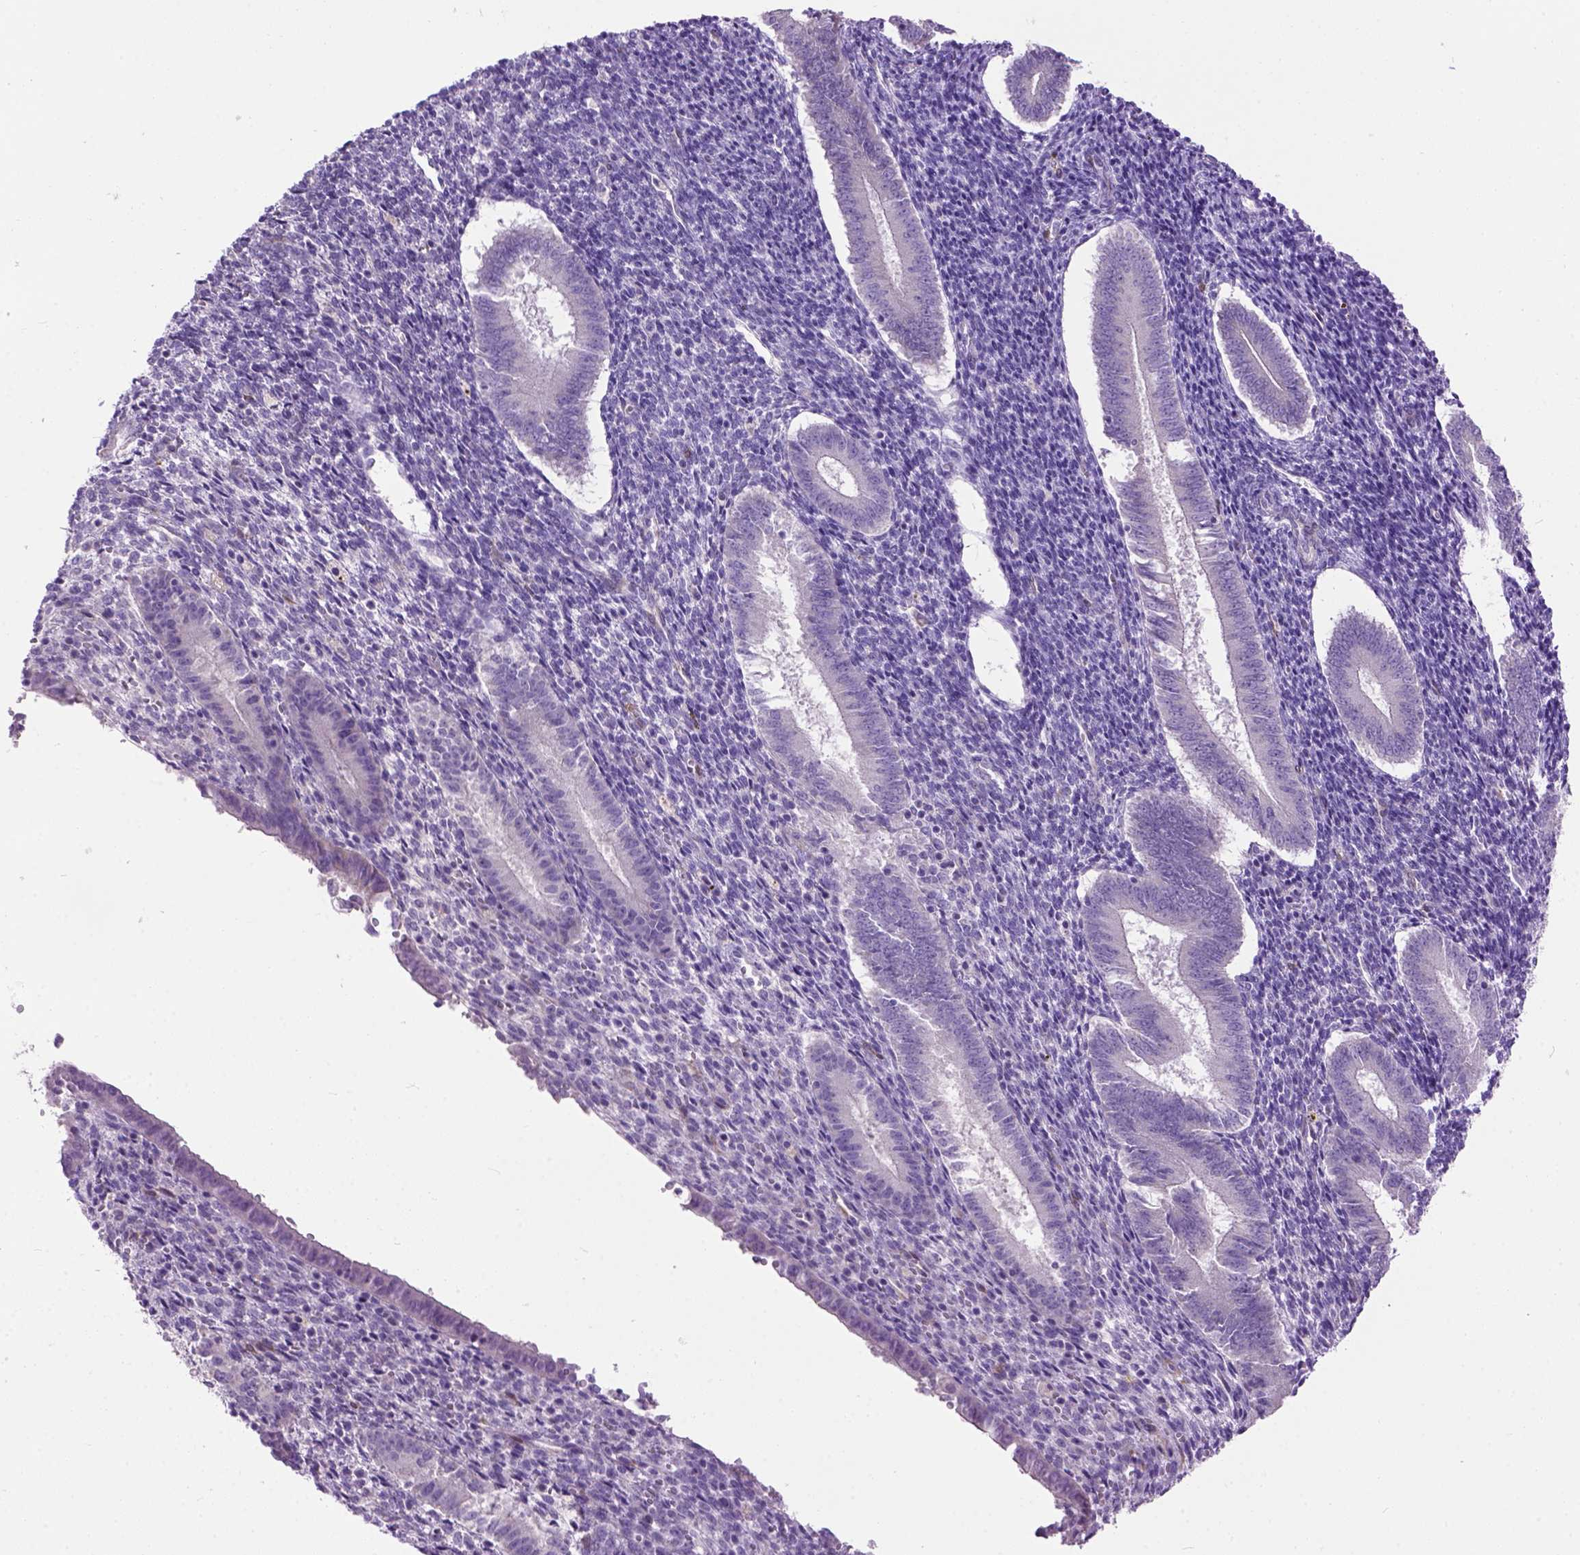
{"staining": {"intensity": "negative", "quantity": "none", "location": "none"}, "tissue": "endometrium", "cell_type": "Cells in endometrial stroma", "image_type": "normal", "snomed": [{"axis": "morphology", "description": "Normal tissue, NOS"}, {"axis": "topography", "description": "Endometrium"}], "caption": "A high-resolution photomicrograph shows immunohistochemistry staining of benign endometrium, which exhibits no significant staining in cells in endometrial stroma.", "gene": "MAPT", "patient": {"sex": "female", "age": 25}}